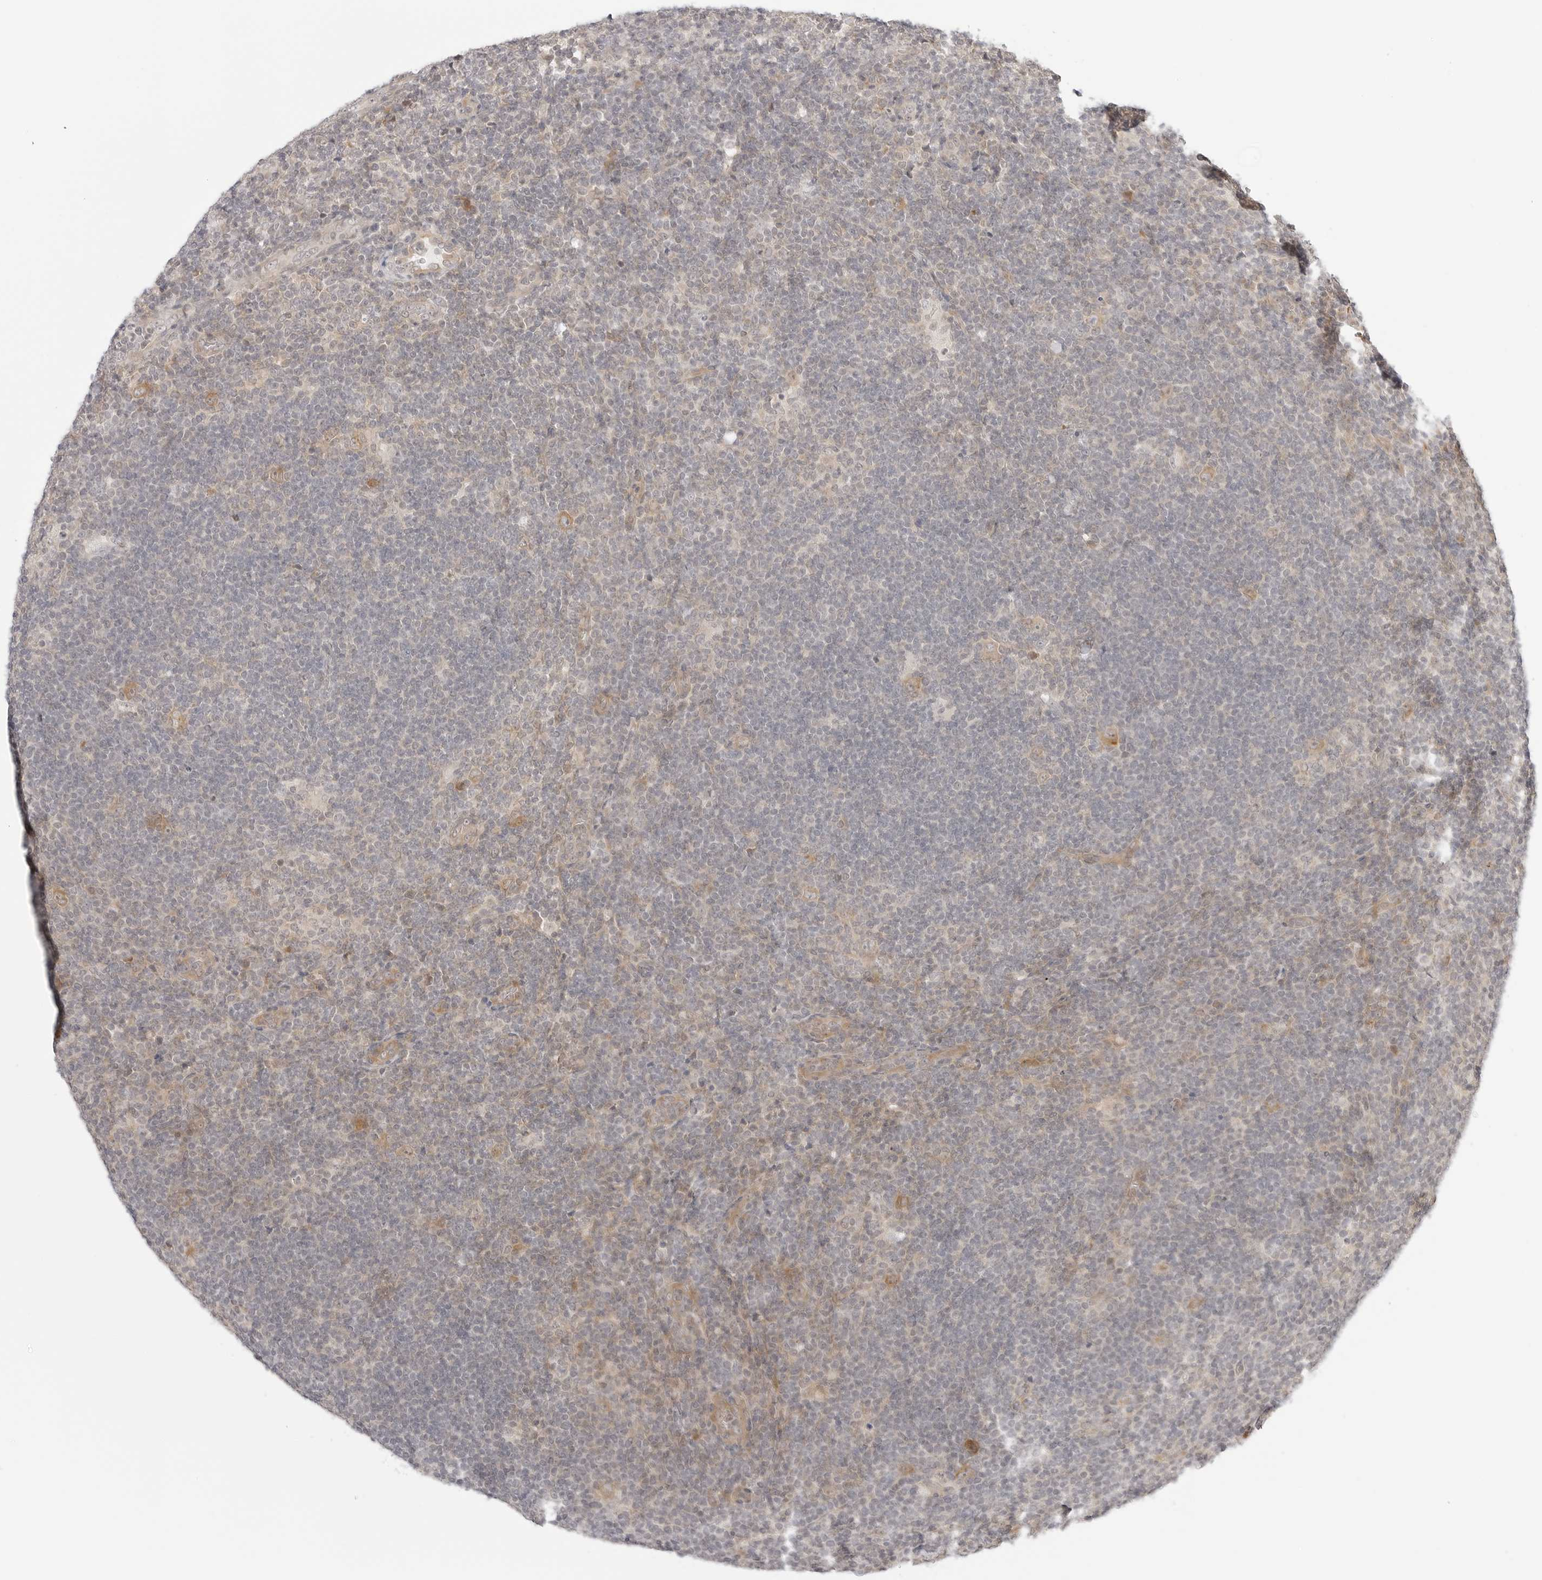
{"staining": {"intensity": "moderate", "quantity": ">75%", "location": "cytoplasmic/membranous"}, "tissue": "lymphoma", "cell_type": "Tumor cells", "image_type": "cancer", "snomed": [{"axis": "morphology", "description": "Hodgkin's disease, NOS"}, {"axis": "topography", "description": "Lymph node"}], "caption": "Lymphoma was stained to show a protein in brown. There is medium levels of moderate cytoplasmic/membranous staining in about >75% of tumor cells.", "gene": "TCP1", "patient": {"sex": "female", "age": 57}}